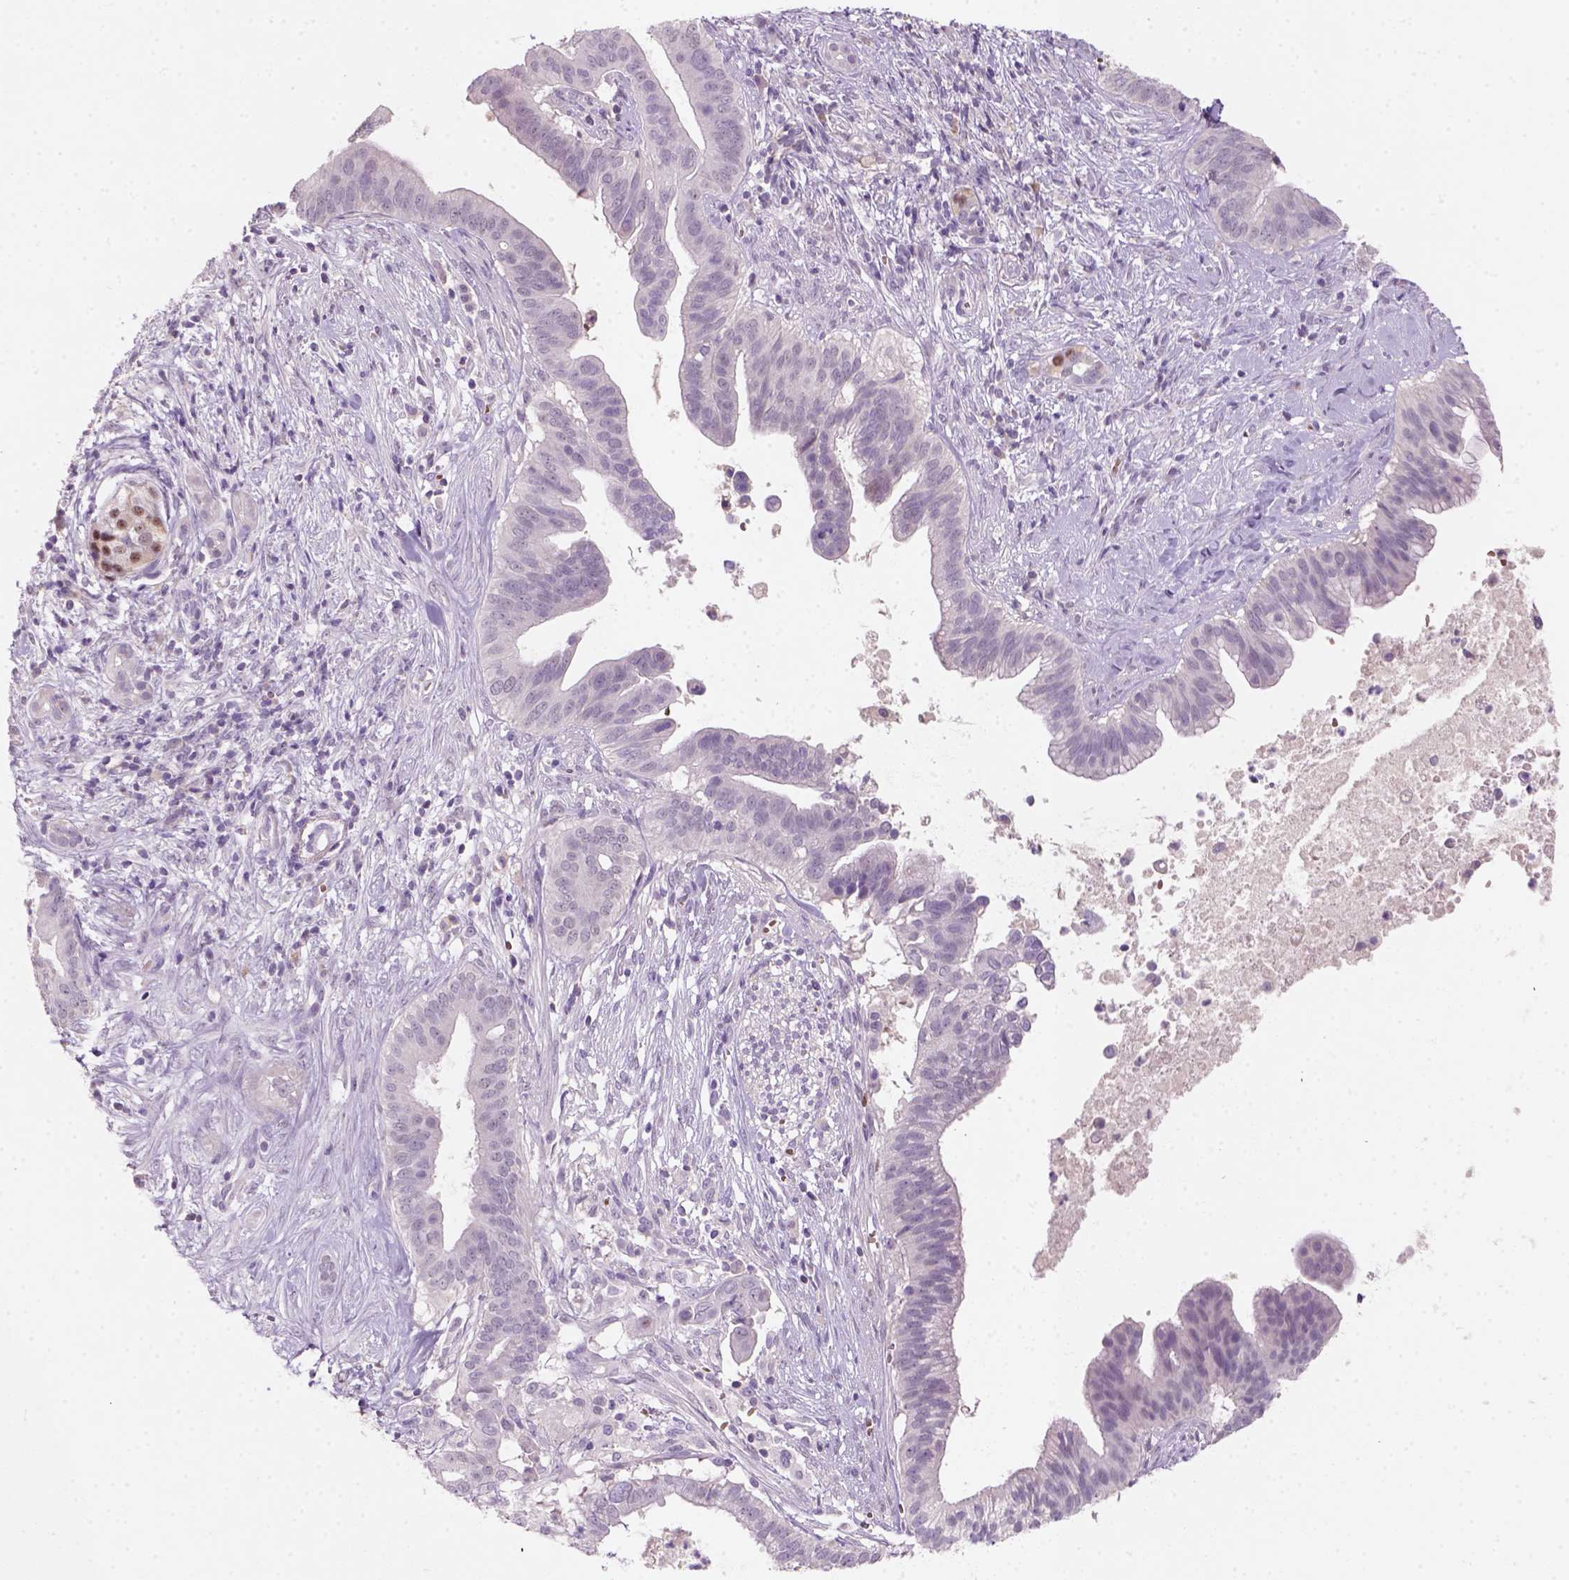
{"staining": {"intensity": "negative", "quantity": "none", "location": "none"}, "tissue": "pancreatic cancer", "cell_type": "Tumor cells", "image_type": "cancer", "snomed": [{"axis": "morphology", "description": "Adenocarcinoma, NOS"}, {"axis": "topography", "description": "Pancreas"}], "caption": "A histopathology image of pancreatic adenocarcinoma stained for a protein reveals no brown staining in tumor cells.", "gene": "ZMAT4", "patient": {"sex": "male", "age": 61}}